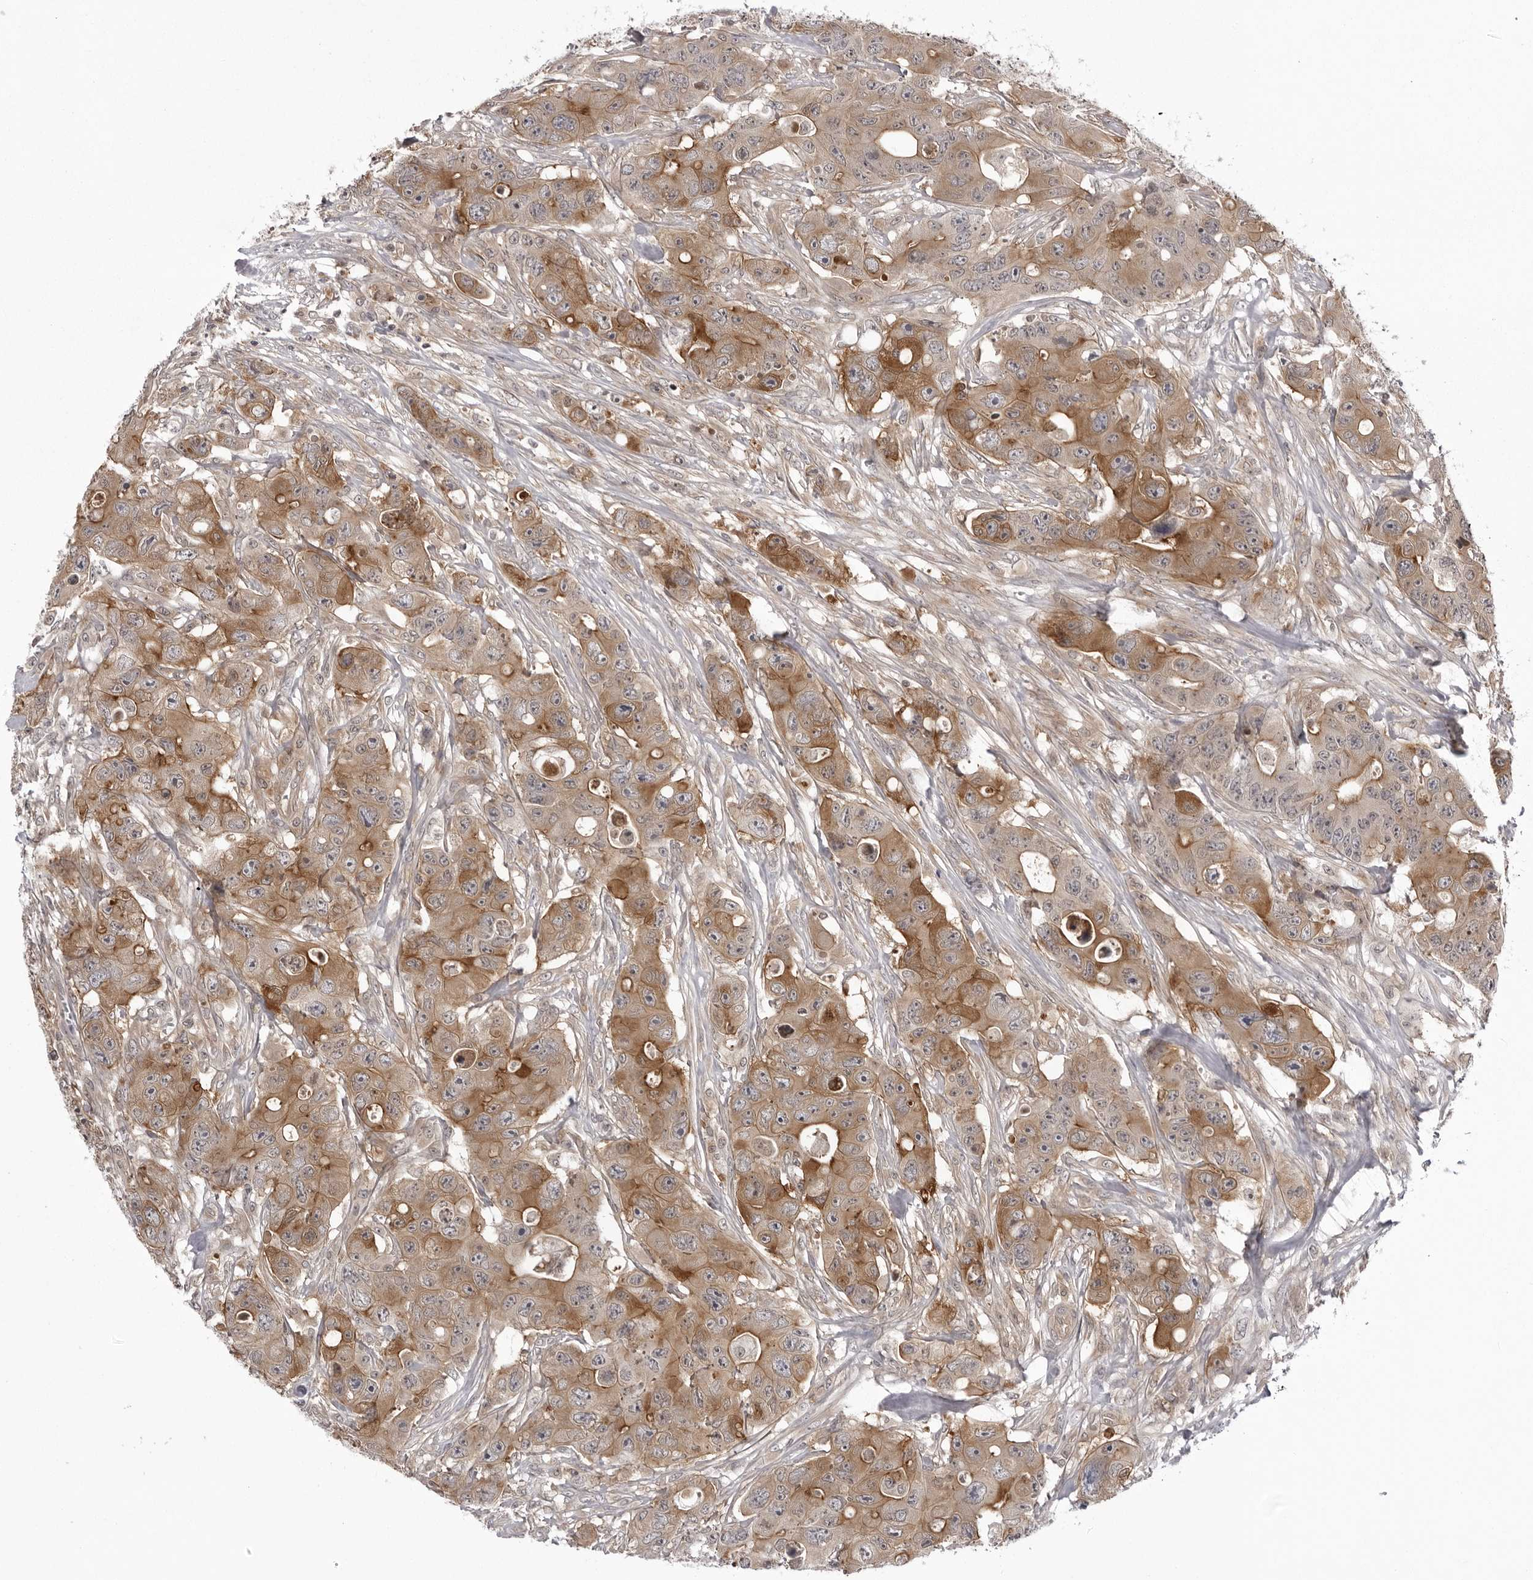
{"staining": {"intensity": "moderate", "quantity": ">75%", "location": "cytoplasmic/membranous"}, "tissue": "colorectal cancer", "cell_type": "Tumor cells", "image_type": "cancer", "snomed": [{"axis": "morphology", "description": "Adenocarcinoma, NOS"}, {"axis": "topography", "description": "Colon"}], "caption": "Colorectal cancer (adenocarcinoma) tissue shows moderate cytoplasmic/membranous positivity in approximately >75% of tumor cells (DAB (3,3'-diaminobenzidine) IHC, brown staining for protein, blue staining for nuclei).", "gene": "USP43", "patient": {"sex": "female", "age": 46}}